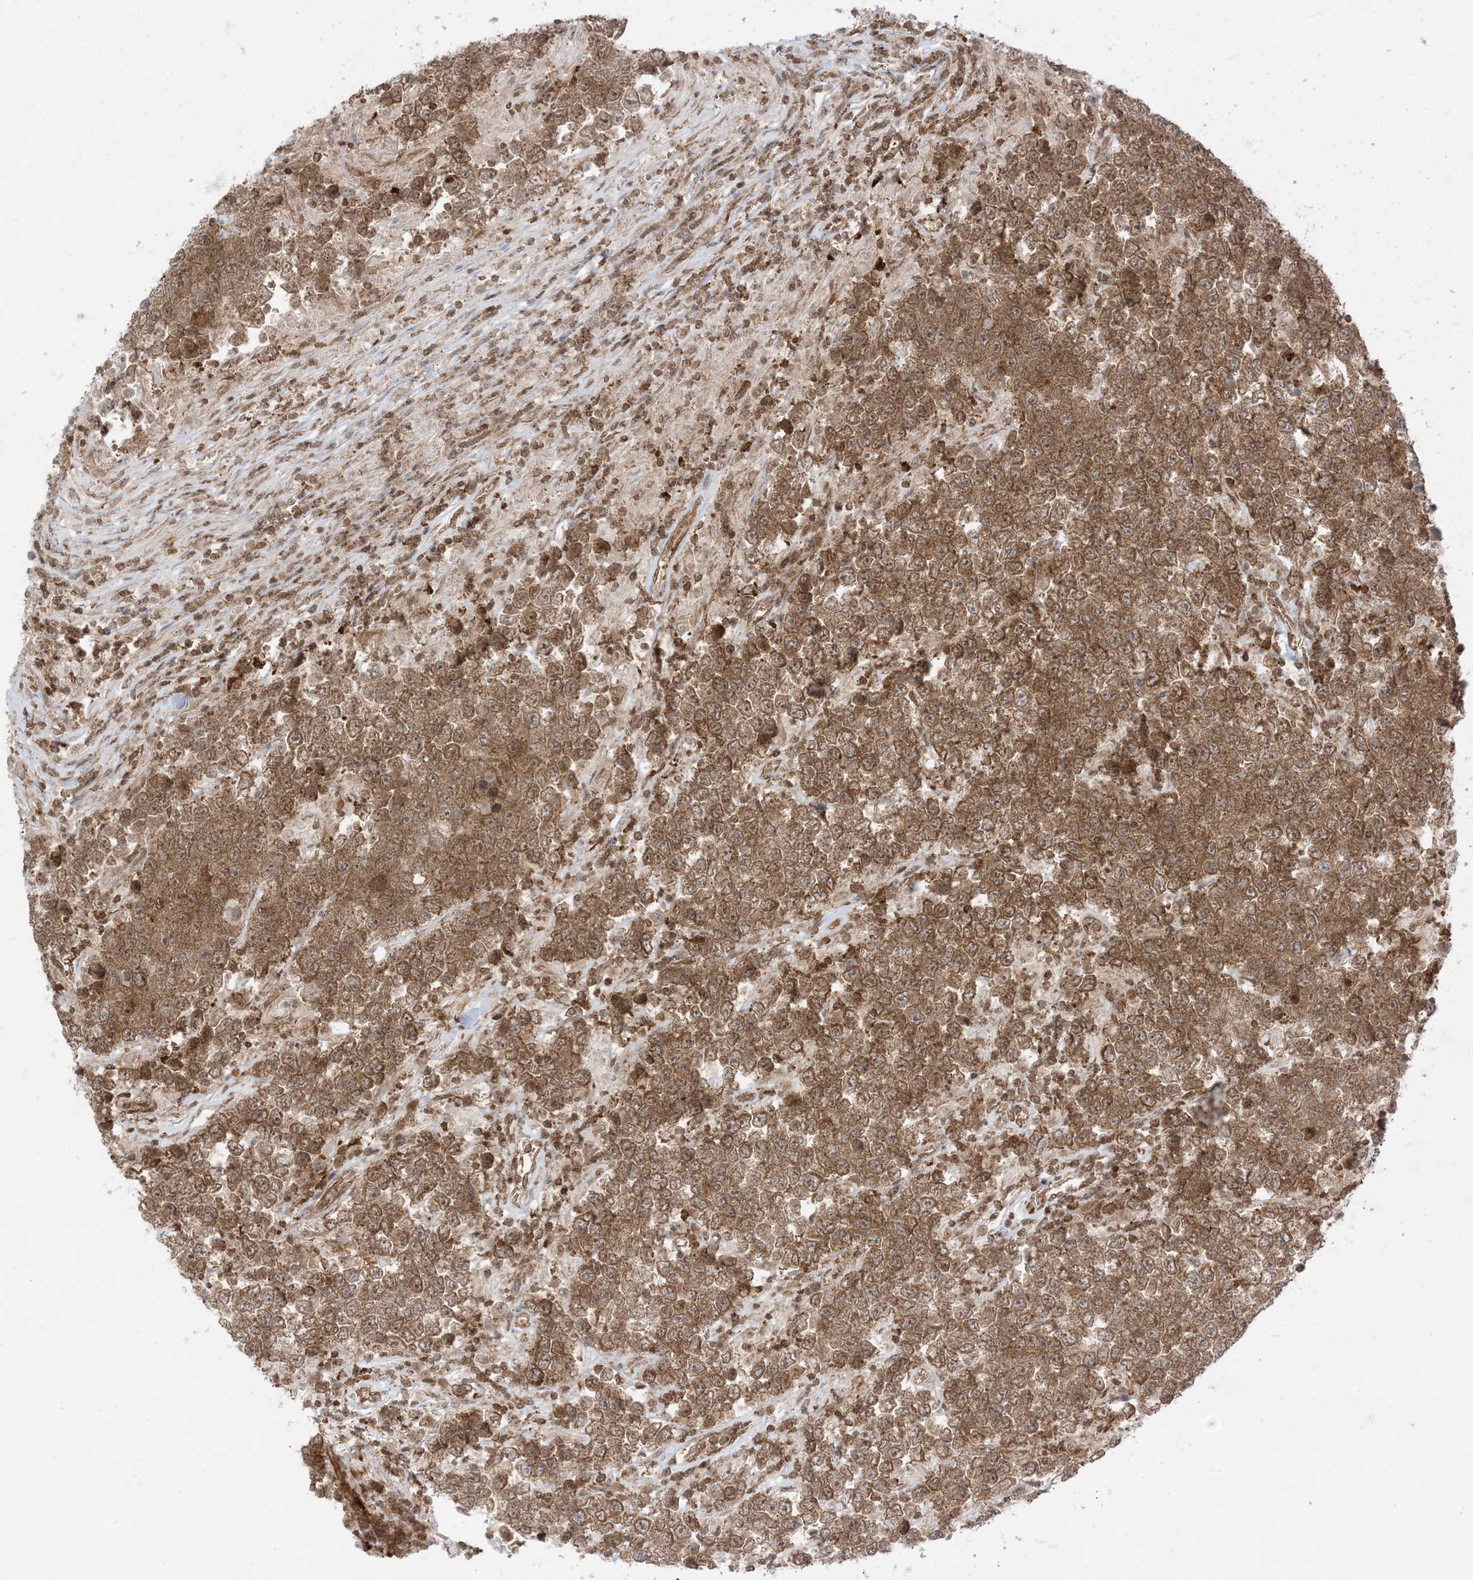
{"staining": {"intensity": "moderate", "quantity": ">75%", "location": "cytoplasmic/membranous"}, "tissue": "testis cancer", "cell_type": "Tumor cells", "image_type": "cancer", "snomed": [{"axis": "morphology", "description": "Normal tissue, NOS"}, {"axis": "morphology", "description": "Urothelial carcinoma, High grade"}, {"axis": "morphology", "description": "Seminoma, NOS"}, {"axis": "morphology", "description": "Carcinoma, Embryonal, NOS"}, {"axis": "topography", "description": "Urinary bladder"}, {"axis": "topography", "description": "Testis"}], "caption": "The image reveals staining of testis cancer (seminoma), revealing moderate cytoplasmic/membranous protein staining (brown color) within tumor cells. Nuclei are stained in blue.", "gene": "PTPA", "patient": {"sex": "male", "age": 41}}